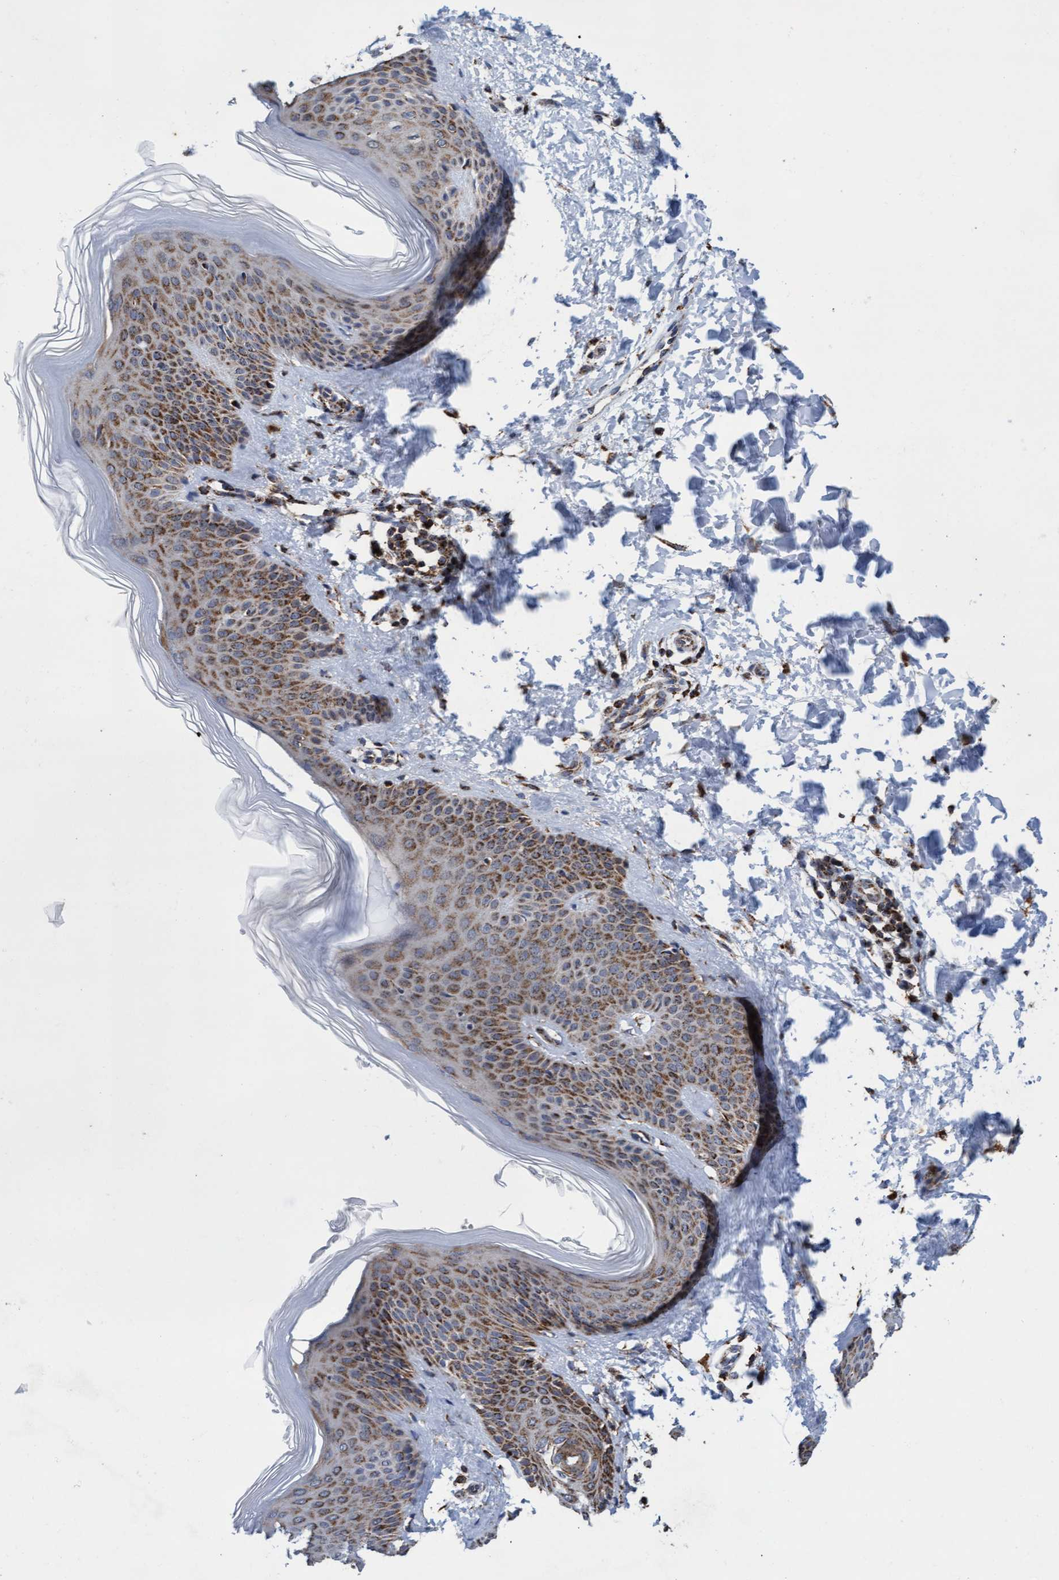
{"staining": {"intensity": "moderate", "quantity": ">75%", "location": "cytoplasmic/membranous"}, "tissue": "skin", "cell_type": "Fibroblasts", "image_type": "normal", "snomed": [{"axis": "morphology", "description": "Normal tissue, NOS"}, {"axis": "morphology", "description": "Malignant melanoma, Metastatic site"}, {"axis": "topography", "description": "Skin"}], "caption": "Immunohistochemical staining of benign human skin shows moderate cytoplasmic/membranous protein expression in approximately >75% of fibroblasts.", "gene": "MRPL38", "patient": {"sex": "male", "age": 41}}